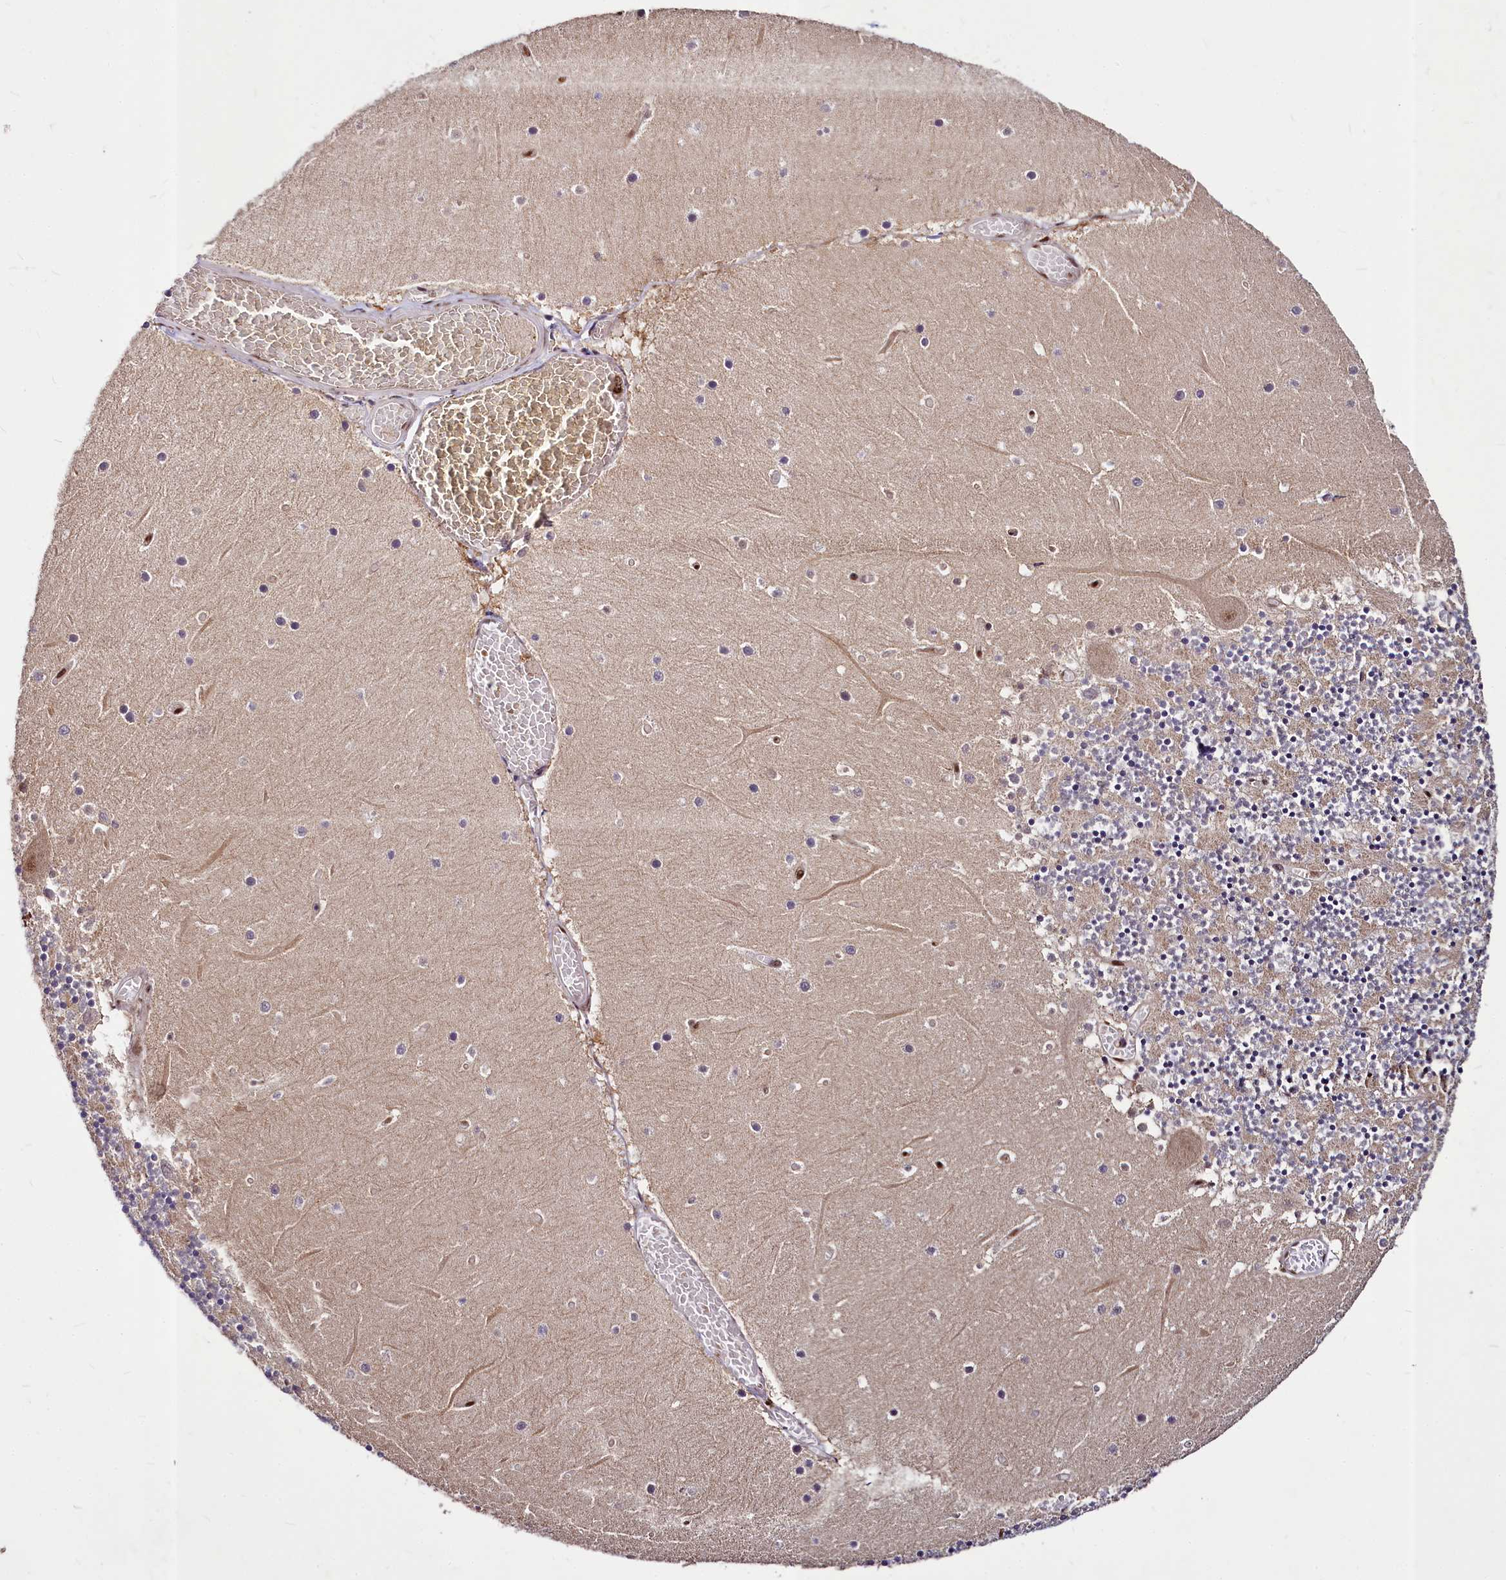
{"staining": {"intensity": "moderate", "quantity": "<25%", "location": "cytoplasmic/membranous"}, "tissue": "cerebellum", "cell_type": "Cells in granular layer", "image_type": "normal", "snomed": [{"axis": "morphology", "description": "Normal tissue, NOS"}, {"axis": "topography", "description": "Cerebellum"}], "caption": "IHC (DAB (3,3'-diaminobenzidine)) staining of unremarkable human cerebellum exhibits moderate cytoplasmic/membranous protein expression in about <25% of cells in granular layer. Nuclei are stained in blue.", "gene": "MAML2", "patient": {"sex": "female", "age": 28}}